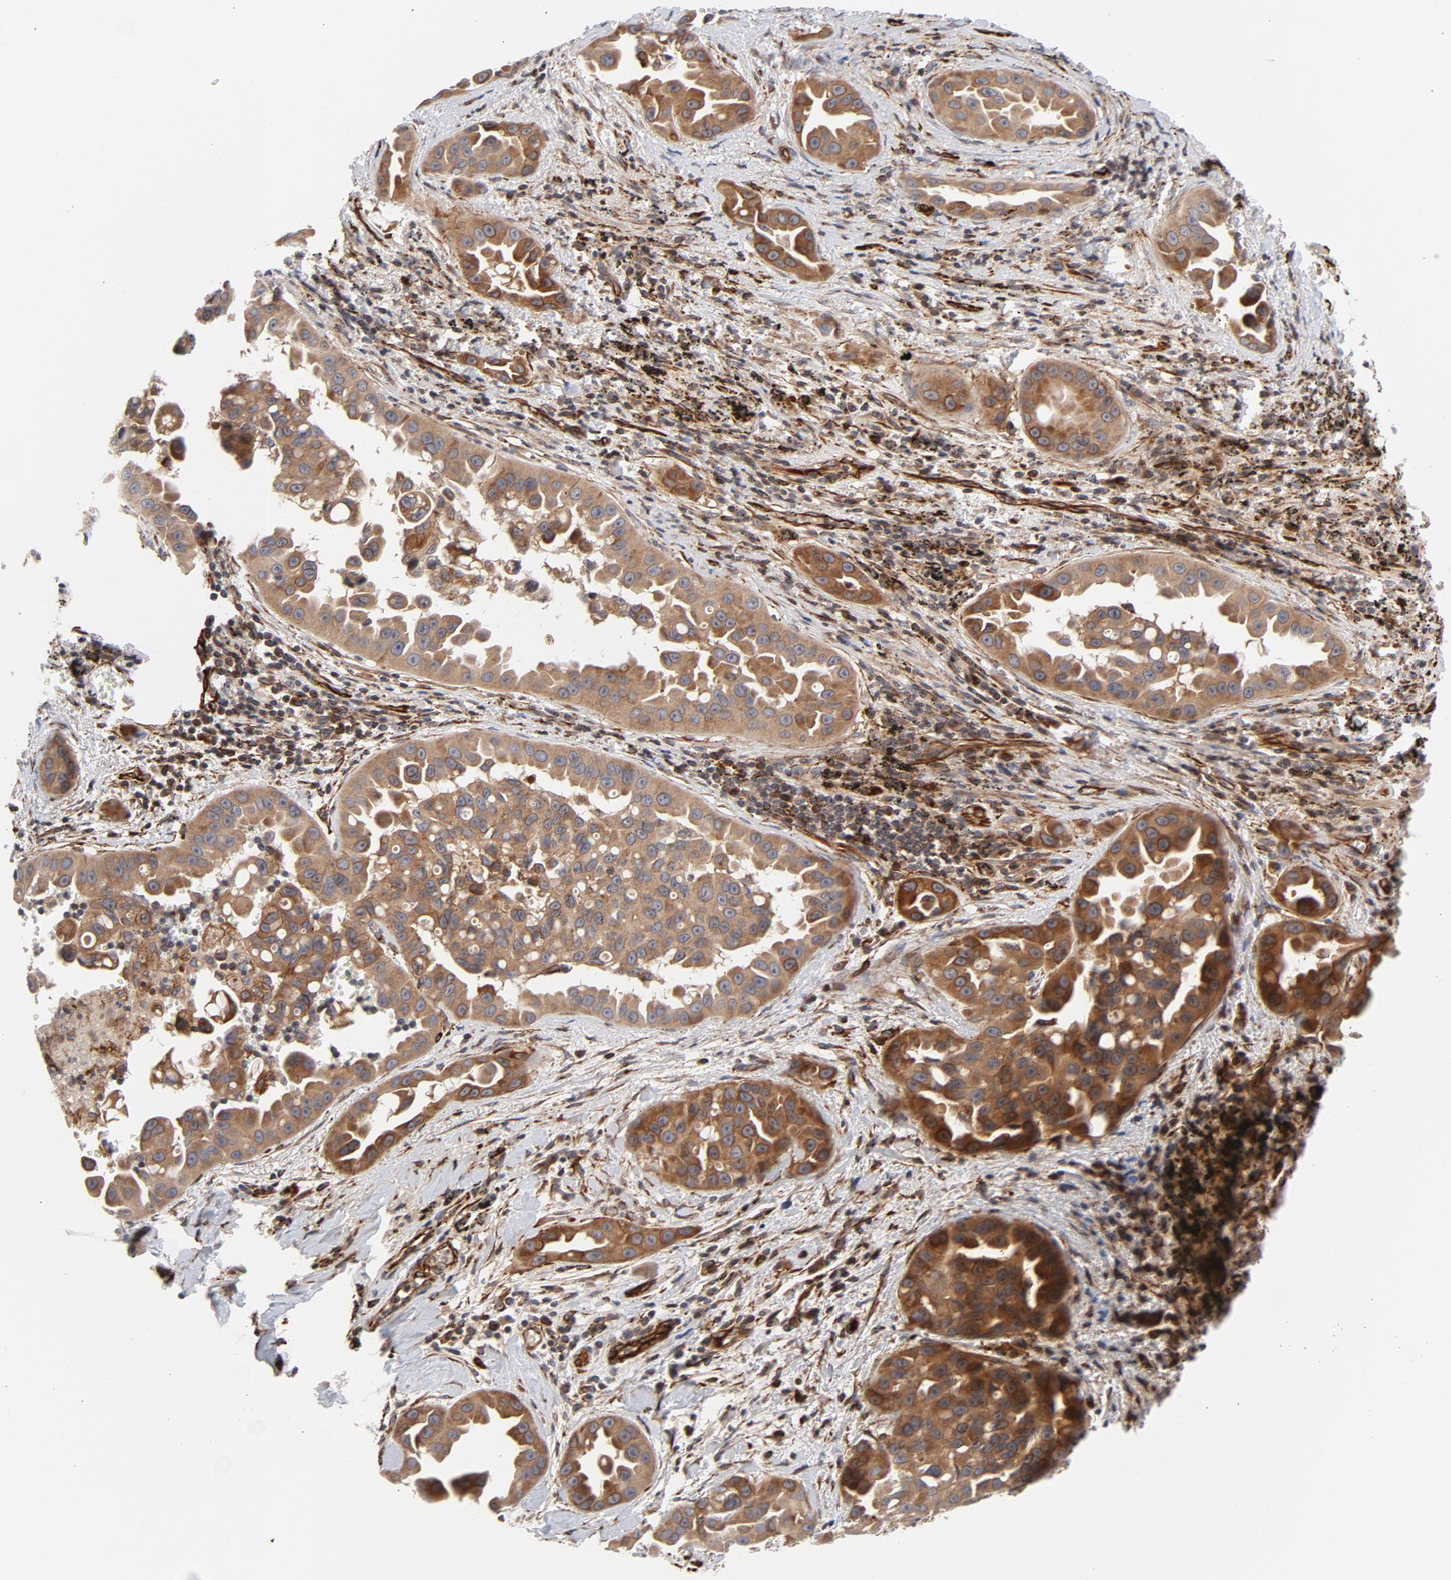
{"staining": {"intensity": "moderate", "quantity": ">75%", "location": "cytoplasmic/membranous"}, "tissue": "lung cancer", "cell_type": "Tumor cells", "image_type": "cancer", "snomed": [{"axis": "morphology", "description": "Normal tissue, NOS"}, {"axis": "morphology", "description": "Adenocarcinoma, NOS"}, {"axis": "topography", "description": "Bronchus"}], "caption": "Protein staining of lung adenocarcinoma tissue exhibits moderate cytoplasmic/membranous staining in about >75% of tumor cells.", "gene": "DNAAF2", "patient": {"sex": "male", "age": 68}}